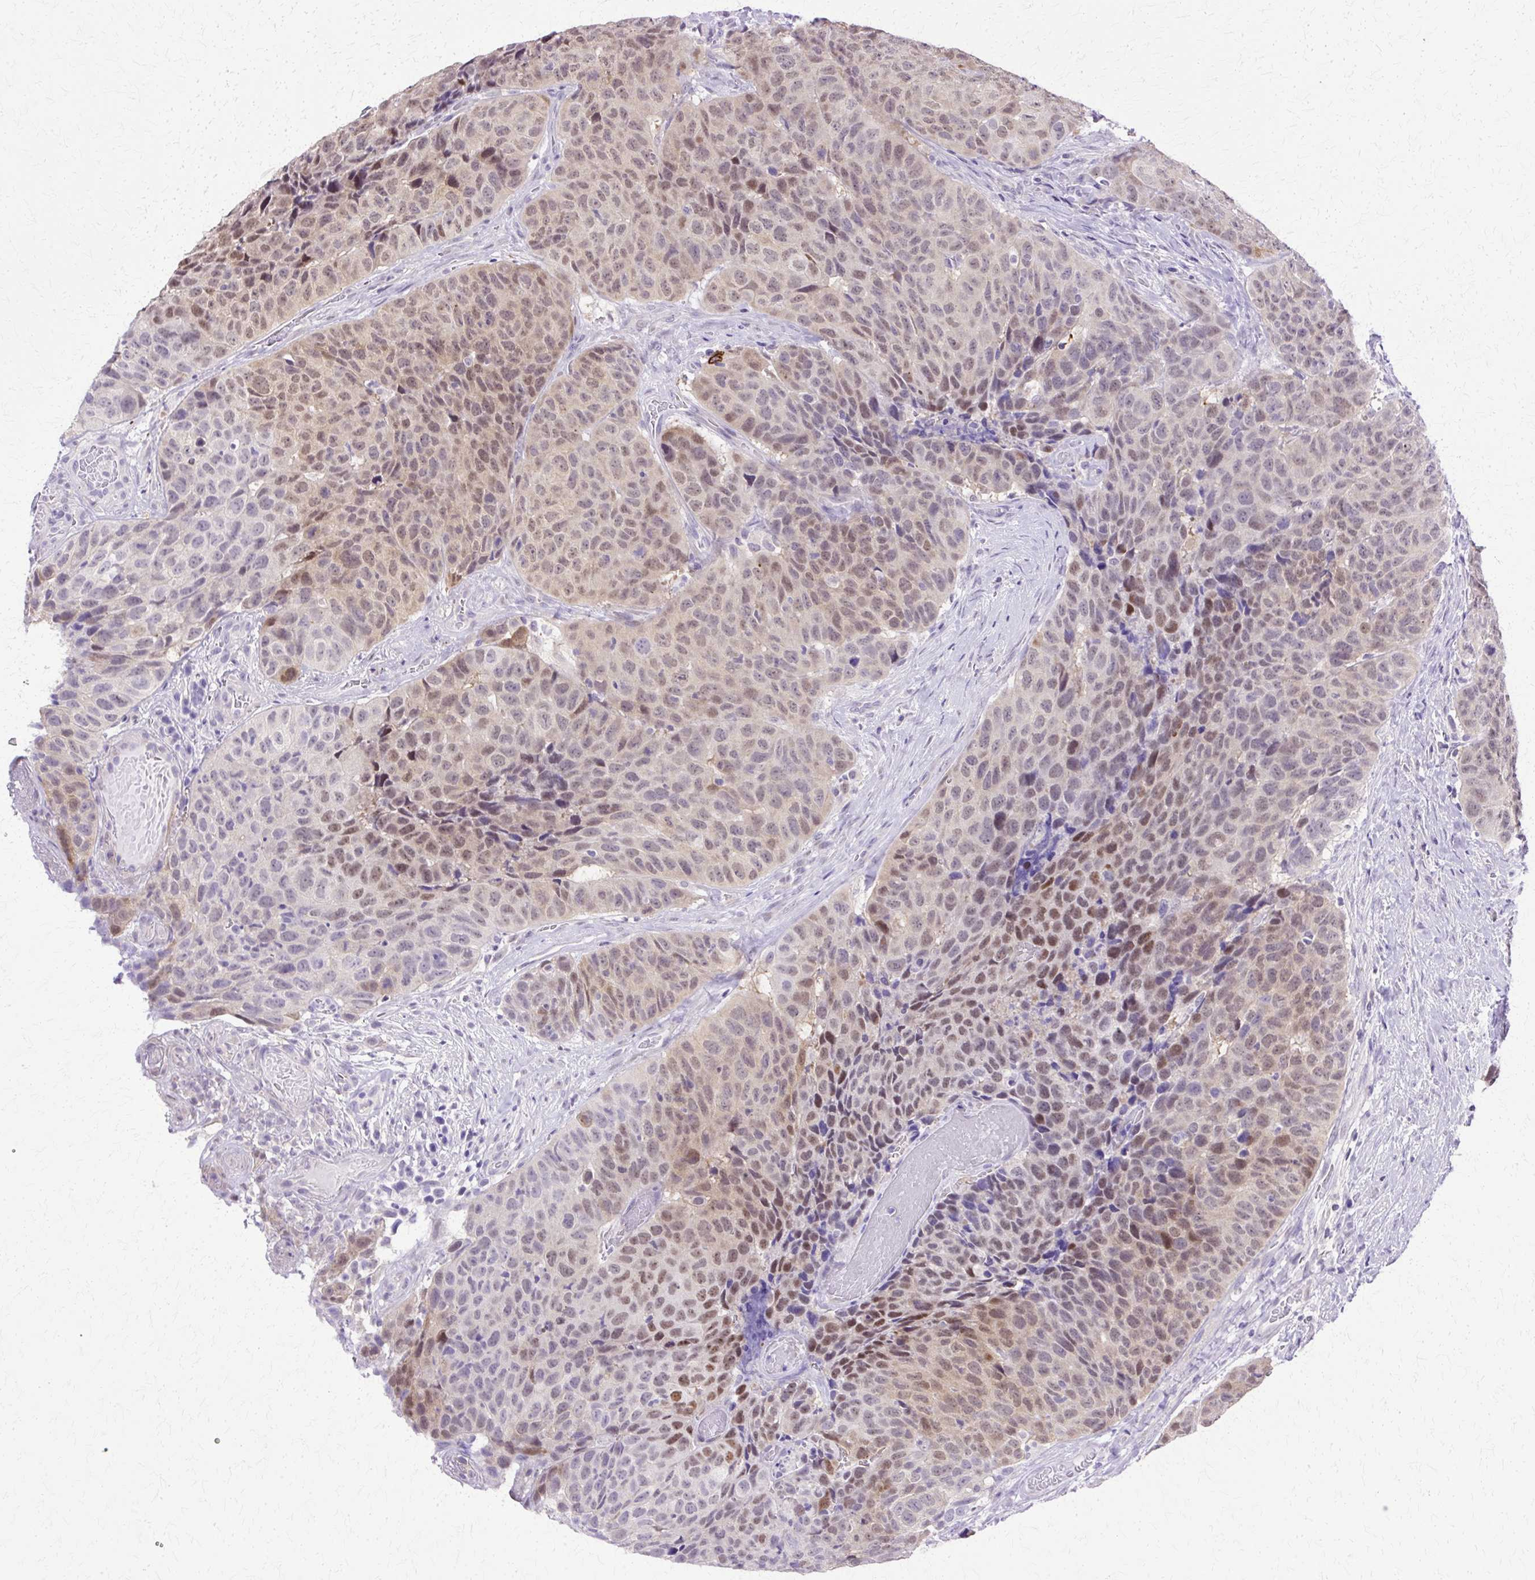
{"staining": {"intensity": "moderate", "quantity": "25%-75%", "location": "nuclear"}, "tissue": "head and neck cancer", "cell_type": "Tumor cells", "image_type": "cancer", "snomed": [{"axis": "morphology", "description": "Squamous cell carcinoma, NOS"}, {"axis": "topography", "description": "Head-Neck"}], "caption": "An image showing moderate nuclear positivity in about 25%-75% of tumor cells in squamous cell carcinoma (head and neck), as visualized by brown immunohistochemical staining.", "gene": "HSPA8", "patient": {"sex": "male", "age": 66}}